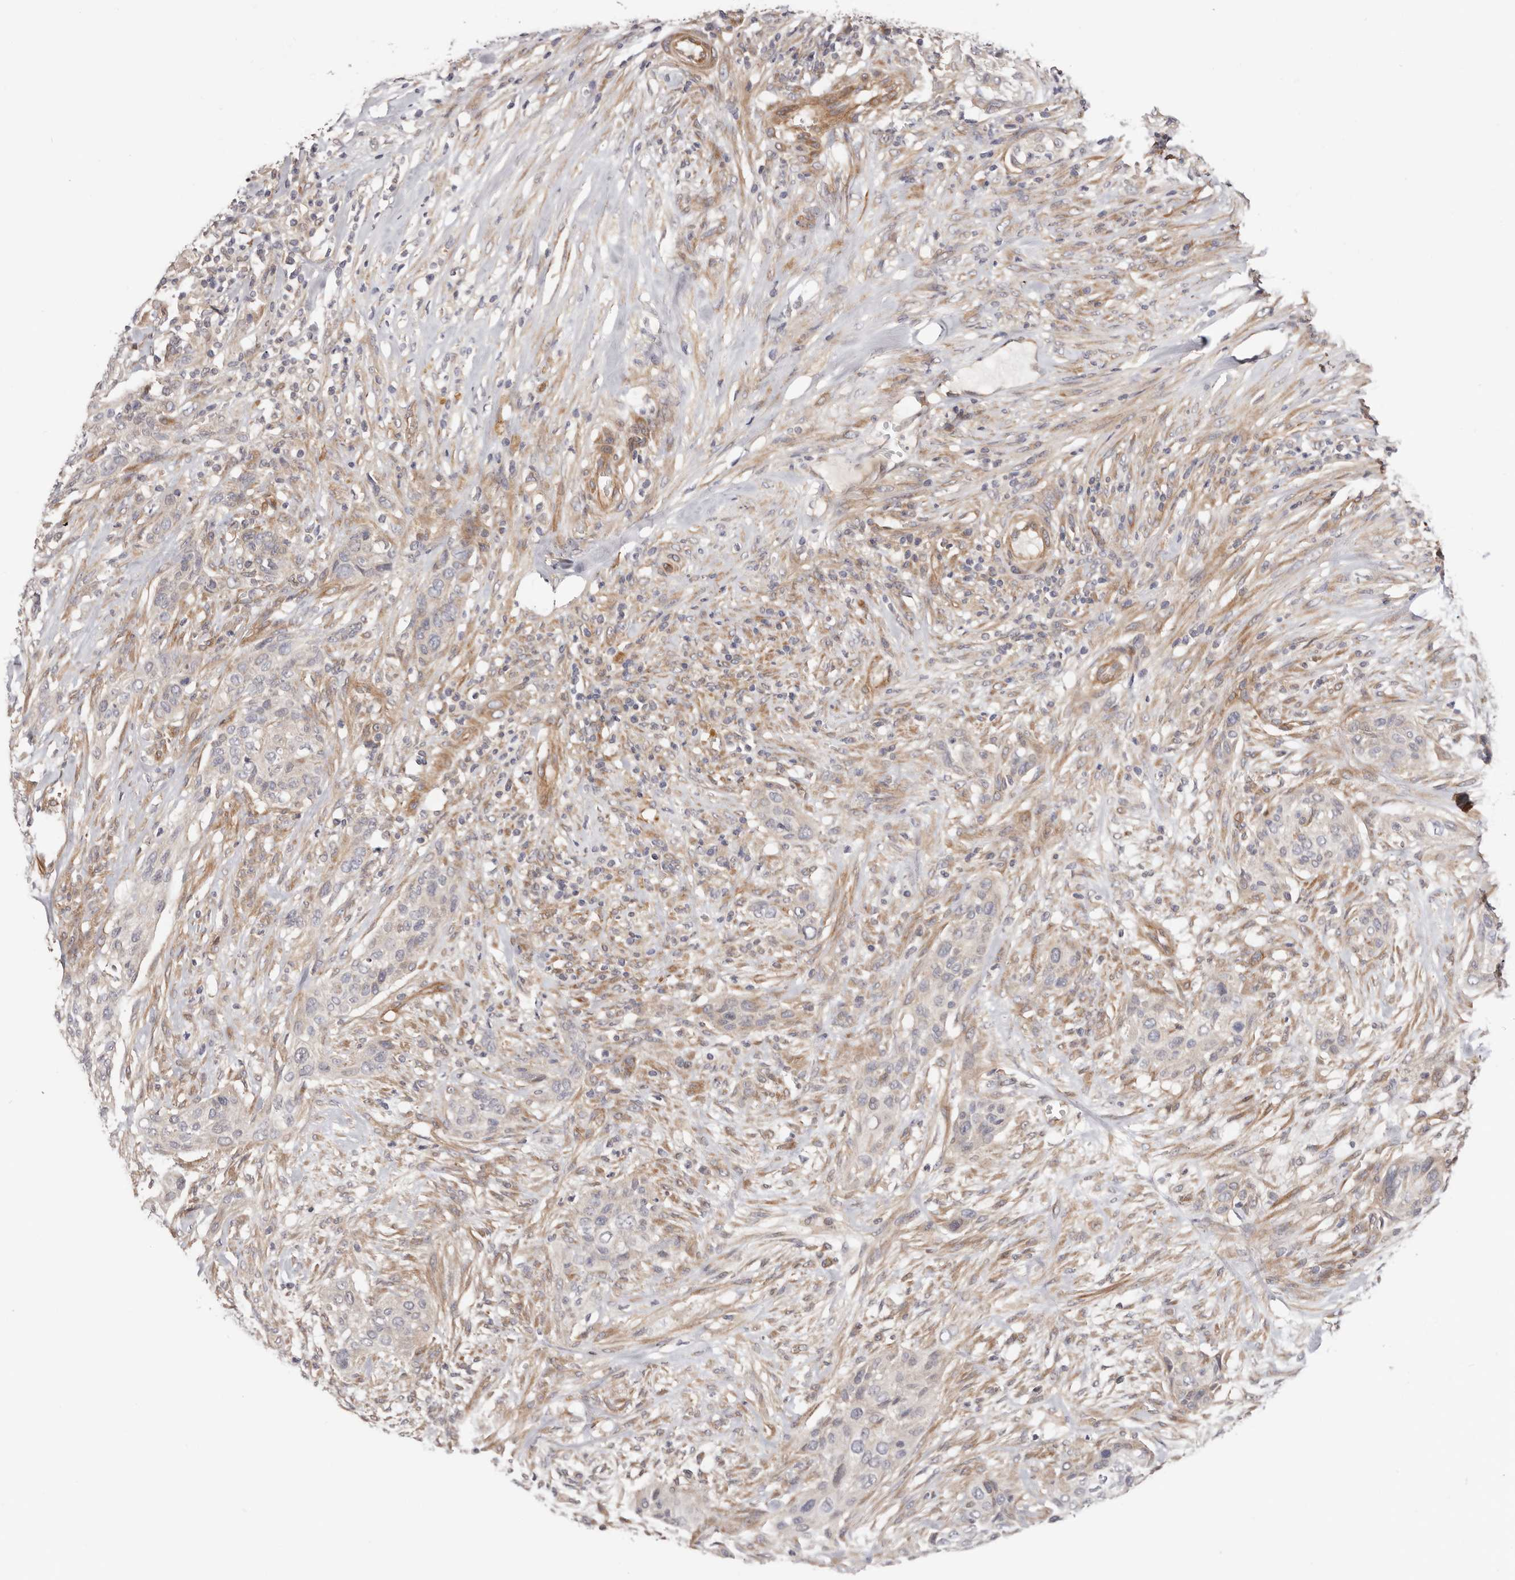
{"staining": {"intensity": "negative", "quantity": "none", "location": "none"}, "tissue": "urothelial cancer", "cell_type": "Tumor cells", "image_type": "cancer", "snomed": [{"axis": "morphology", "description": "Urothelial carcinoma, High grade"}, {"axis": "topography", "description": "Urinary bladder"}], "caption": "High magnification brightfield microscopy of urothelial carcinoma (high-grade) stained with DAB (3,3'-diaminobenzidine) (brown) and counterstained with hematoxylin (blue): tumor cells show no significant expression.", "gene": "MACF1", "patient": {"sex": "male", "age": 35}}